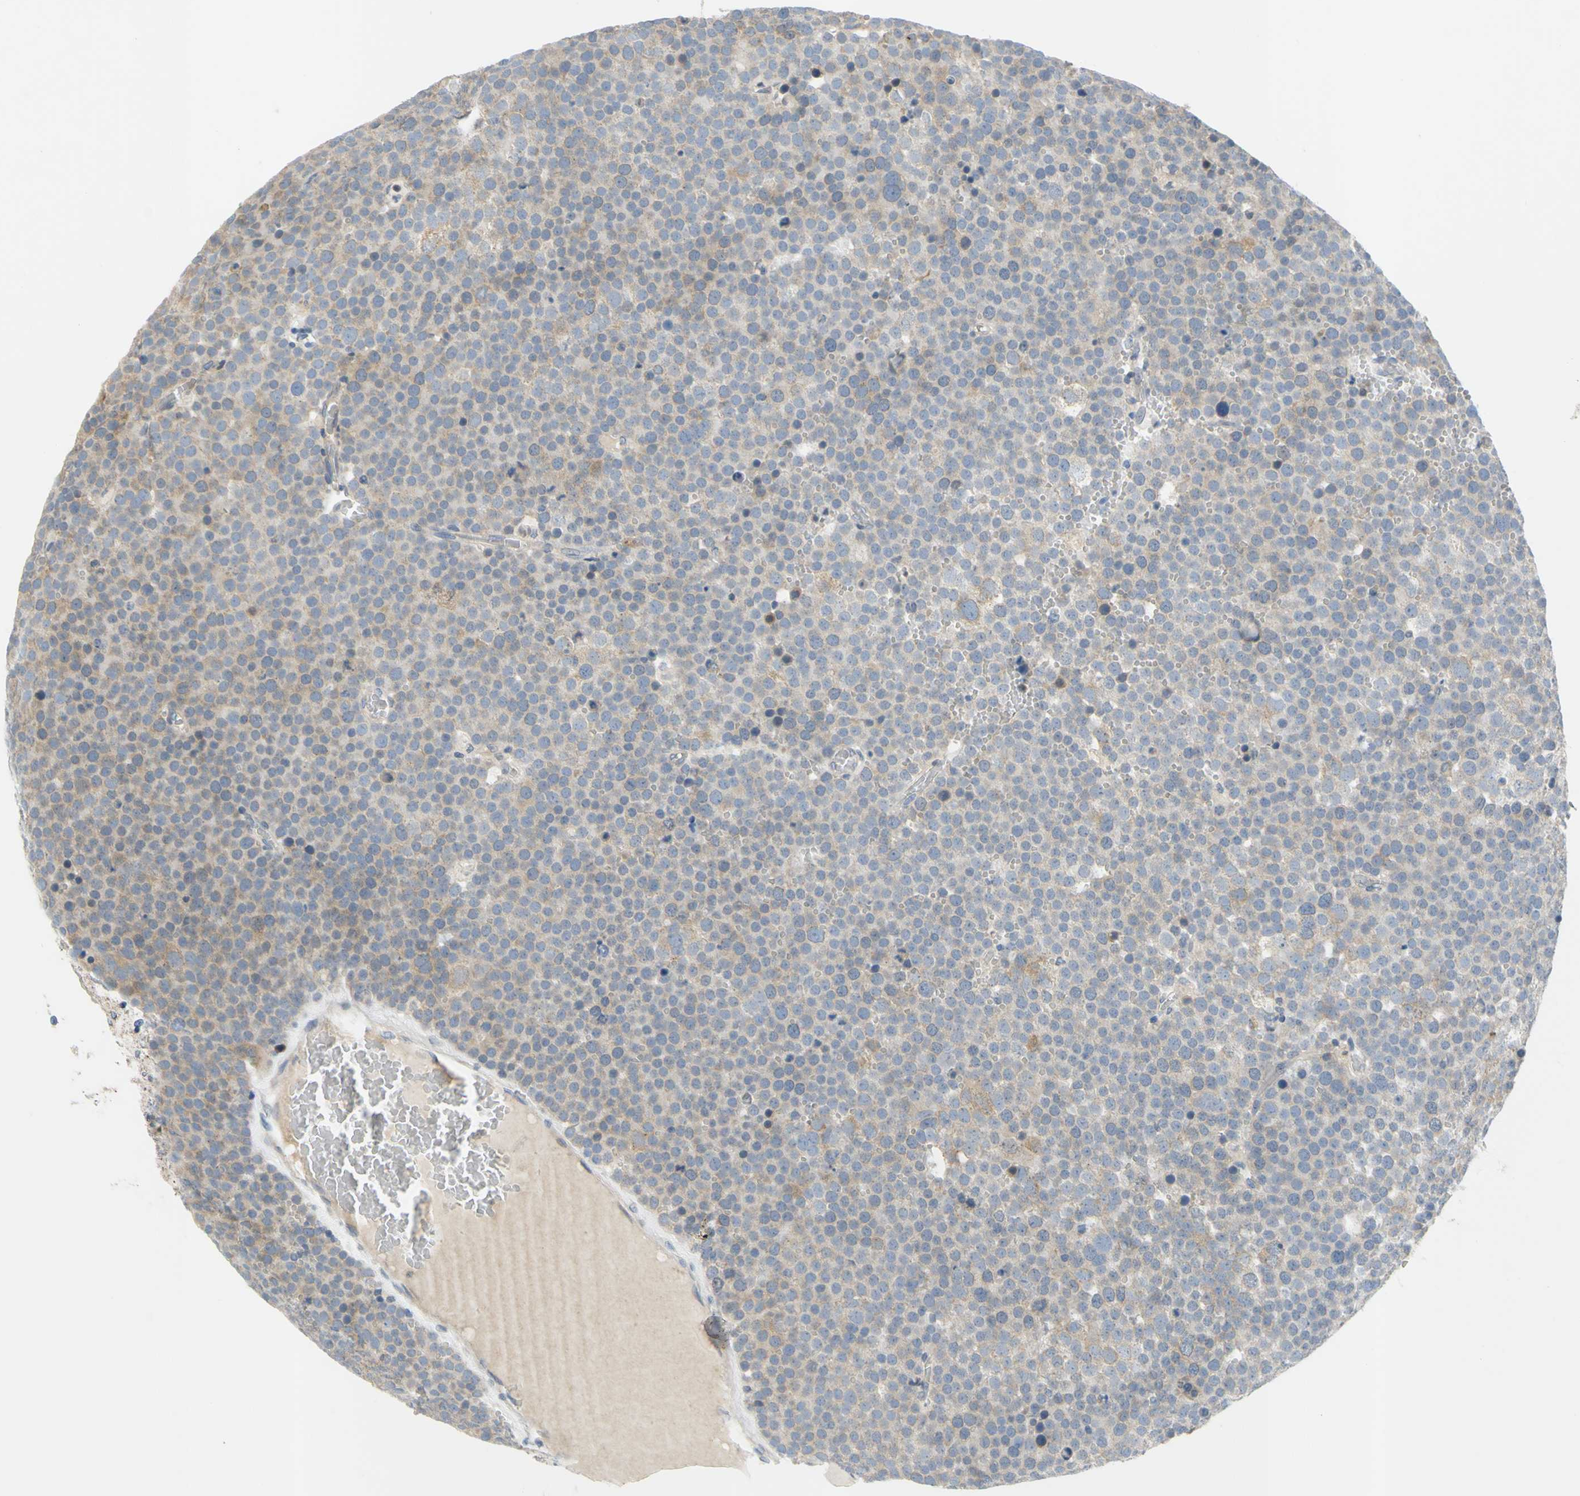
{"staining": {"intensity": "weak", "quantity": "25%-75%", "location": "cytoplasmic/membranous"}, "tissue": "testis cancer", "cell_type": "Tumor cells", "image_type": "cancer", "snomed": [{"axis": "morphology", "description": "Seminoma, NOS"}, {"axis": "topography", "description": "Testis"}], "caption": "Immunohistochemistry (IHC) photomicrograph of neoplastic tissue: human testis seminoma stained using immunohistochemistry demonstrates low levels of weak protein expression localized specifically in the cytoplasmic/membranous of tumor cells, appearing as a cytoplasmic/membranous brown color.", "gene": "CCNB2", "patient": {"sex": "male", "age": 71}}